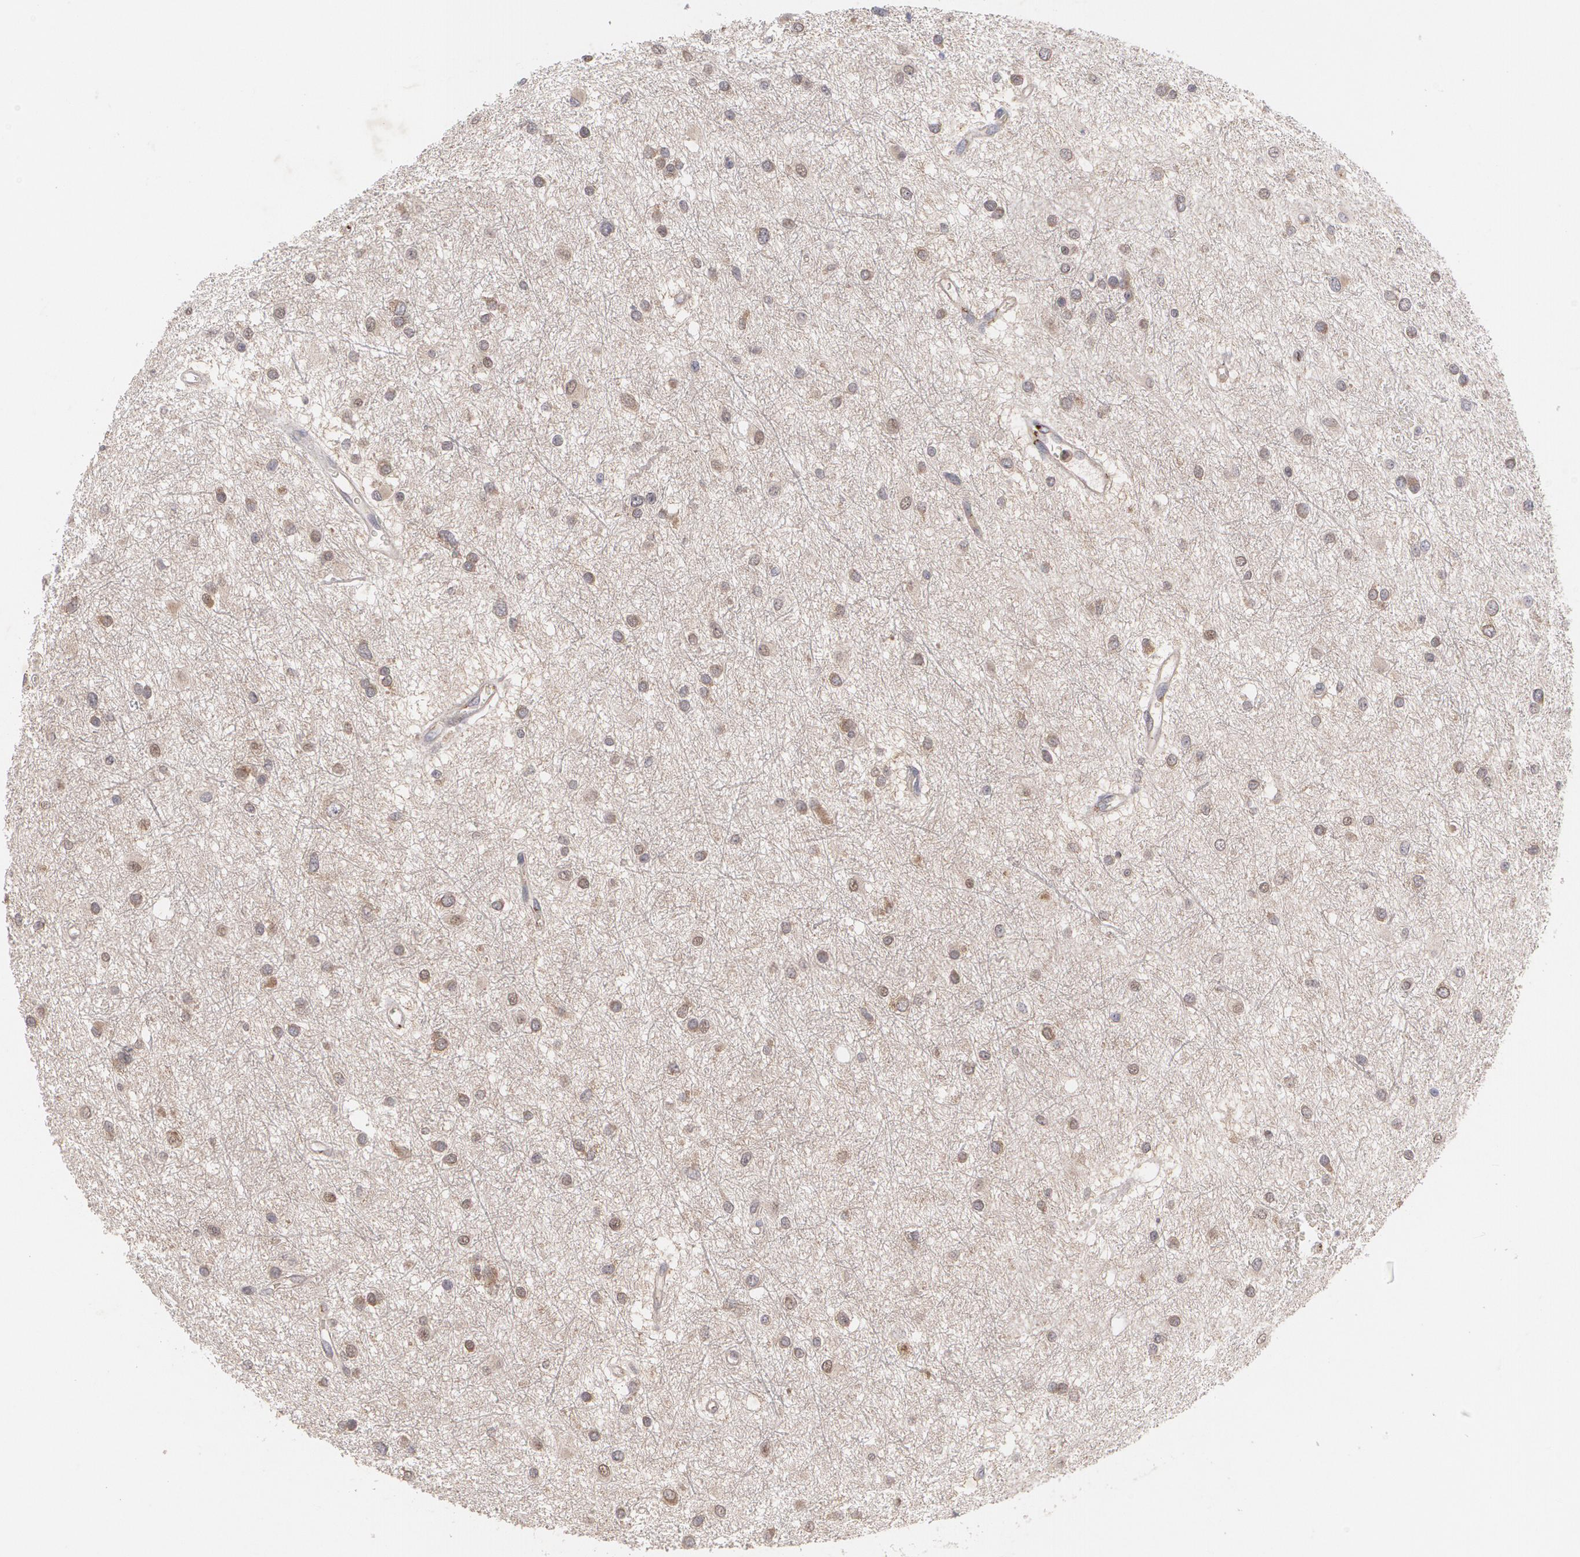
{"staining": {"intensity": "weak", "quantity": "25%-75%", "location": "cytoplasmic/membranous"}, "tissue": "glioma", "cell_type": "Tumor cells", "image_type": "cancer", "snomed": [{"axis": "morphology", "description": "Glioma, malignant, Low grade"}, {"axis": "topography", "description": "Brain"}], "caption": "A brown stain labels weak cytoplasmic/membranous positivity of a protein in human glioma tumor cells.", "gene": "HTT", "patient": {"sex": "female", "age": 36}}